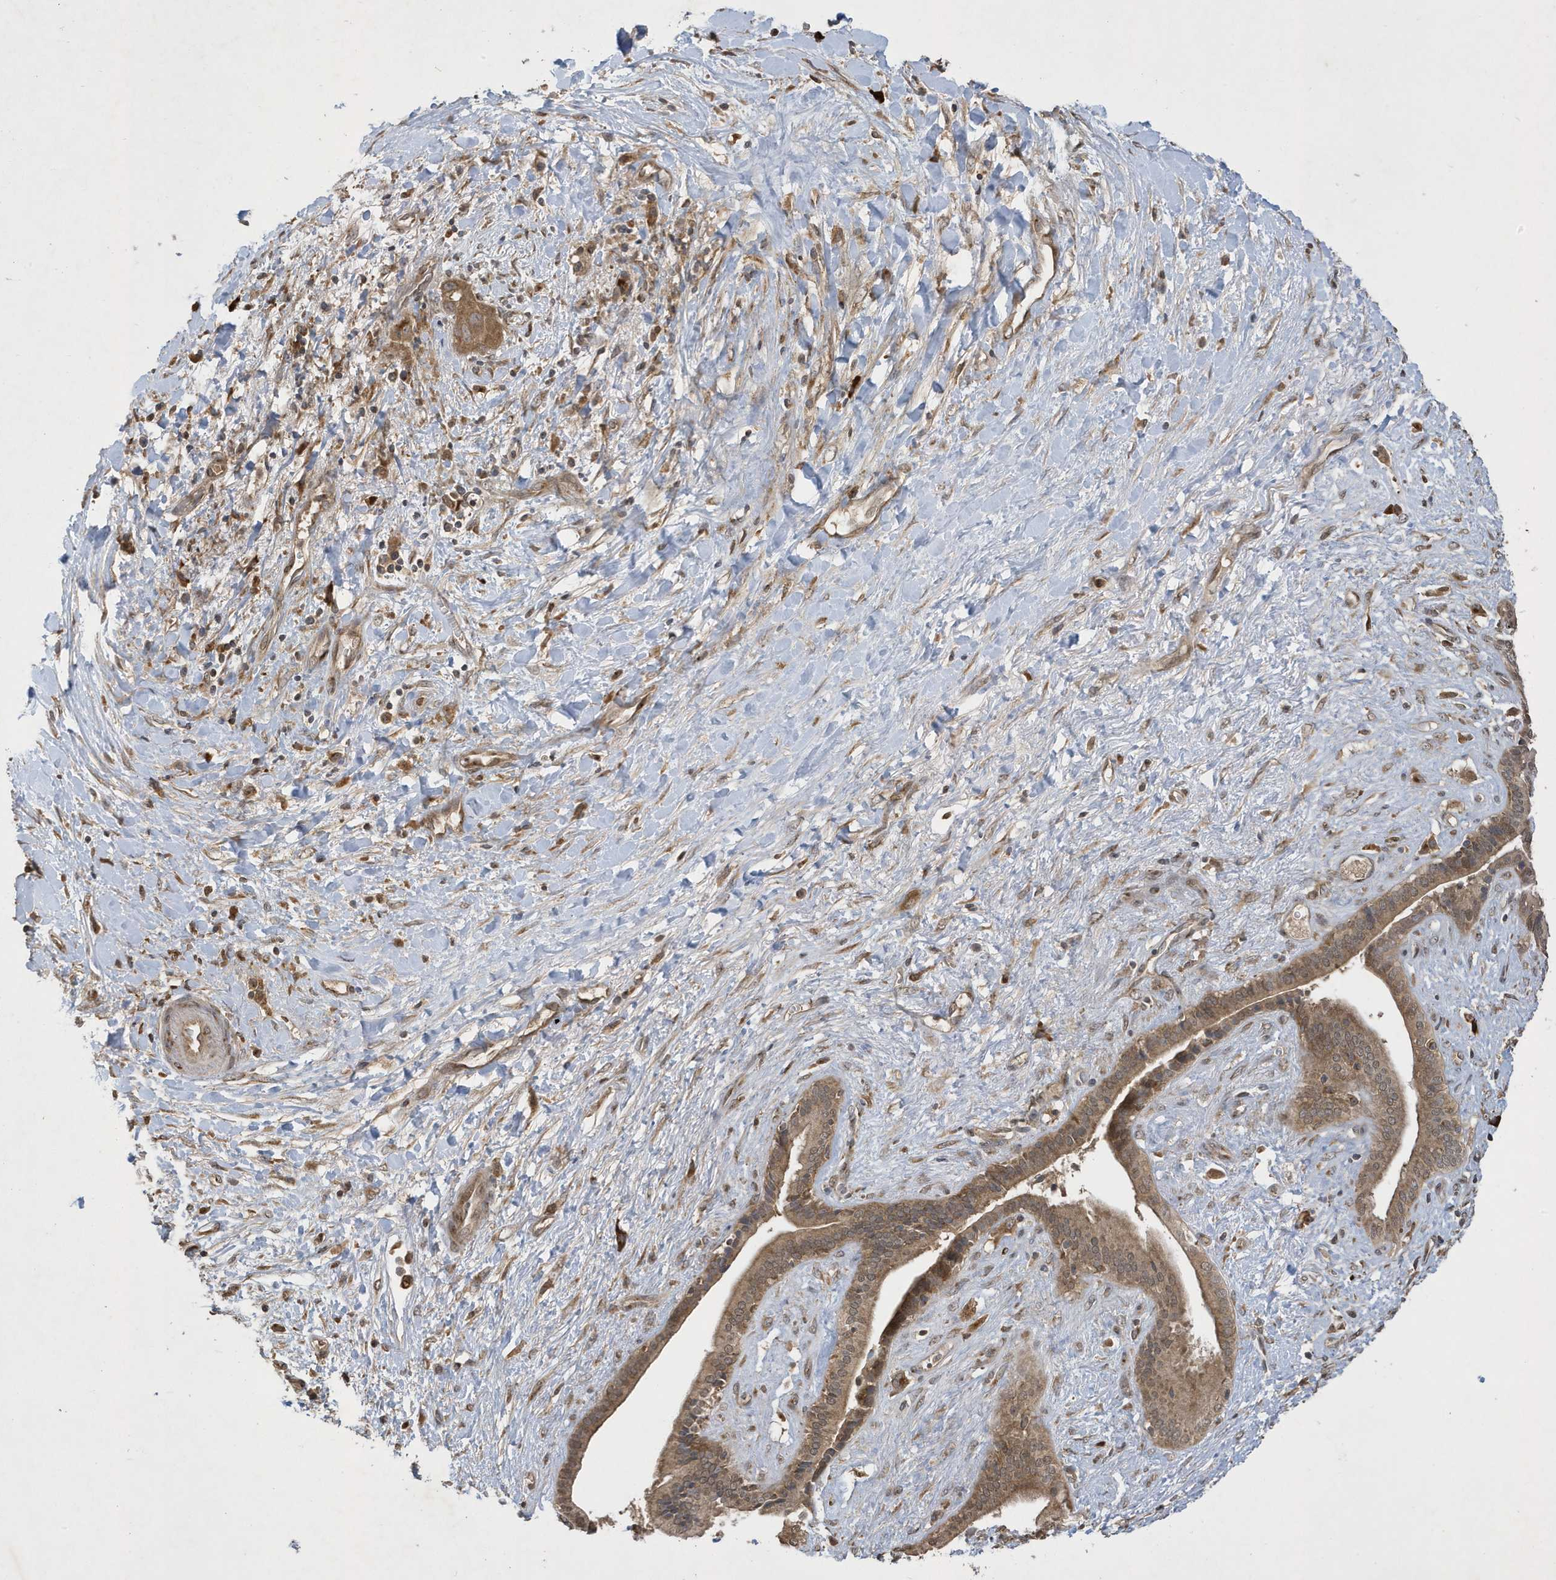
{"staining": {"intensity": "moderate", "quantity": ">75%", "location": "cytoplasmic/membranous"}, "tissue": "liver cancer", "cell_type": "Tumor cells", "image_type": "cancer", "snomed": [{"axis": "morphology", "description": "Cholangiocarcinoma"}, {"axis": "topography", "description": "Liver"}], "caption": "Brown immunohistochemical staining in human liver cholangiocarcinoma demonstrates moderate cytoplasmic/membranous positivity in about >75% of tumor cells.", "gene": "STX10", "patient": {"sex": "female", "age": 52}}